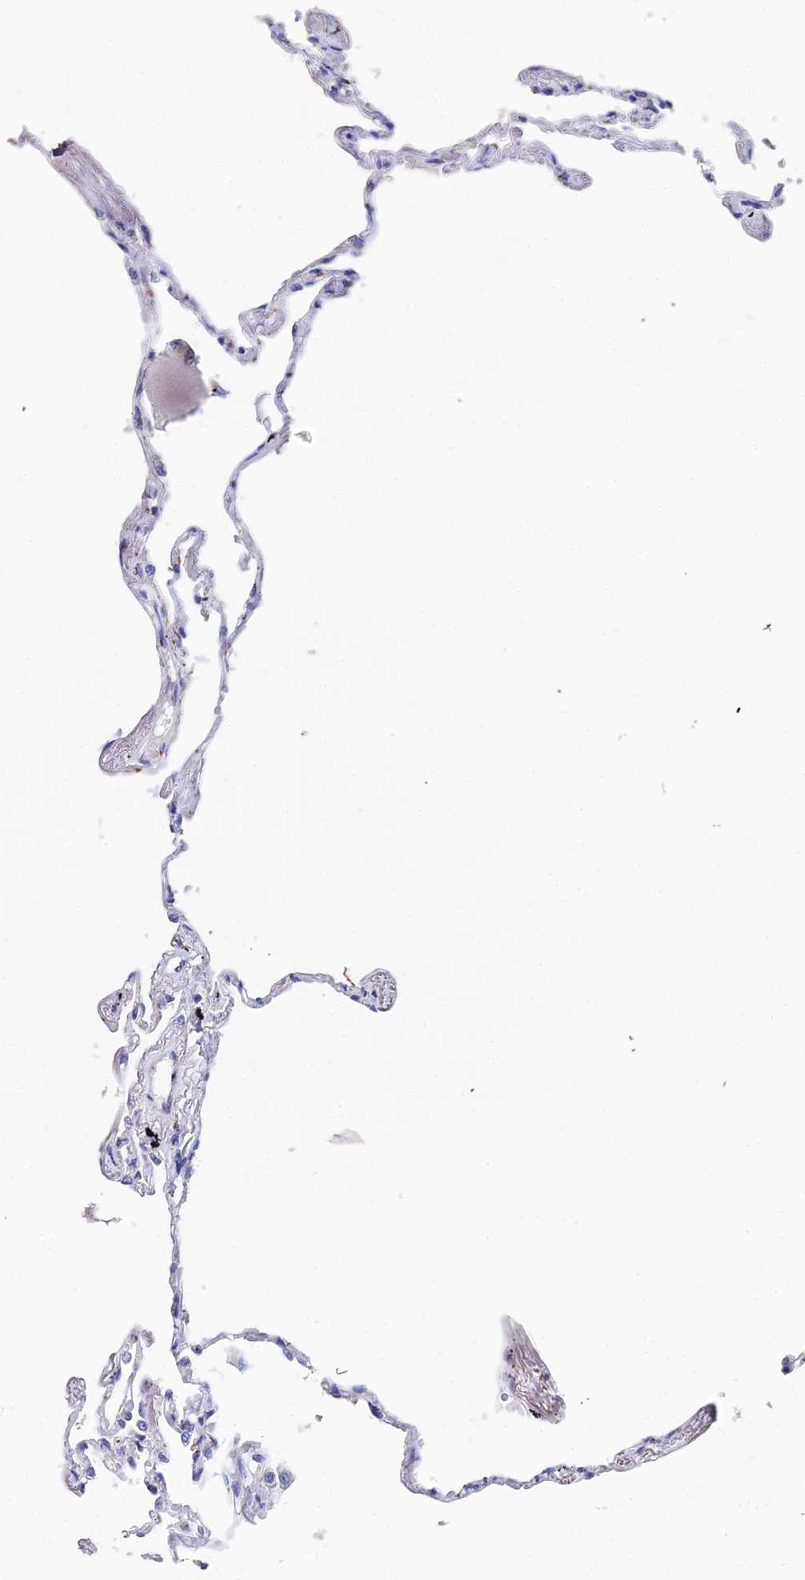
{"staining": {"intensity": "moderate", "quantity": "<25%", "location": "cytoplasmic/membranous"}, "tissue": "lung", "cell_type": "Alveolar cells", "image_type": "normal", "snomed": [{"axis": "morphology", "description": "Normal tissue, NOS"}, {"axis": "topography", "description": "Lung"}], "caption": "Lung stained for a protein reveals moderate cytoplasmic/membranous positivity in alveolar cells. (DAB IHC with brightfield microscopy, high magnification).", "gene": "ENSG00000268674", "patient": {"sex": "female", "age": 67}}